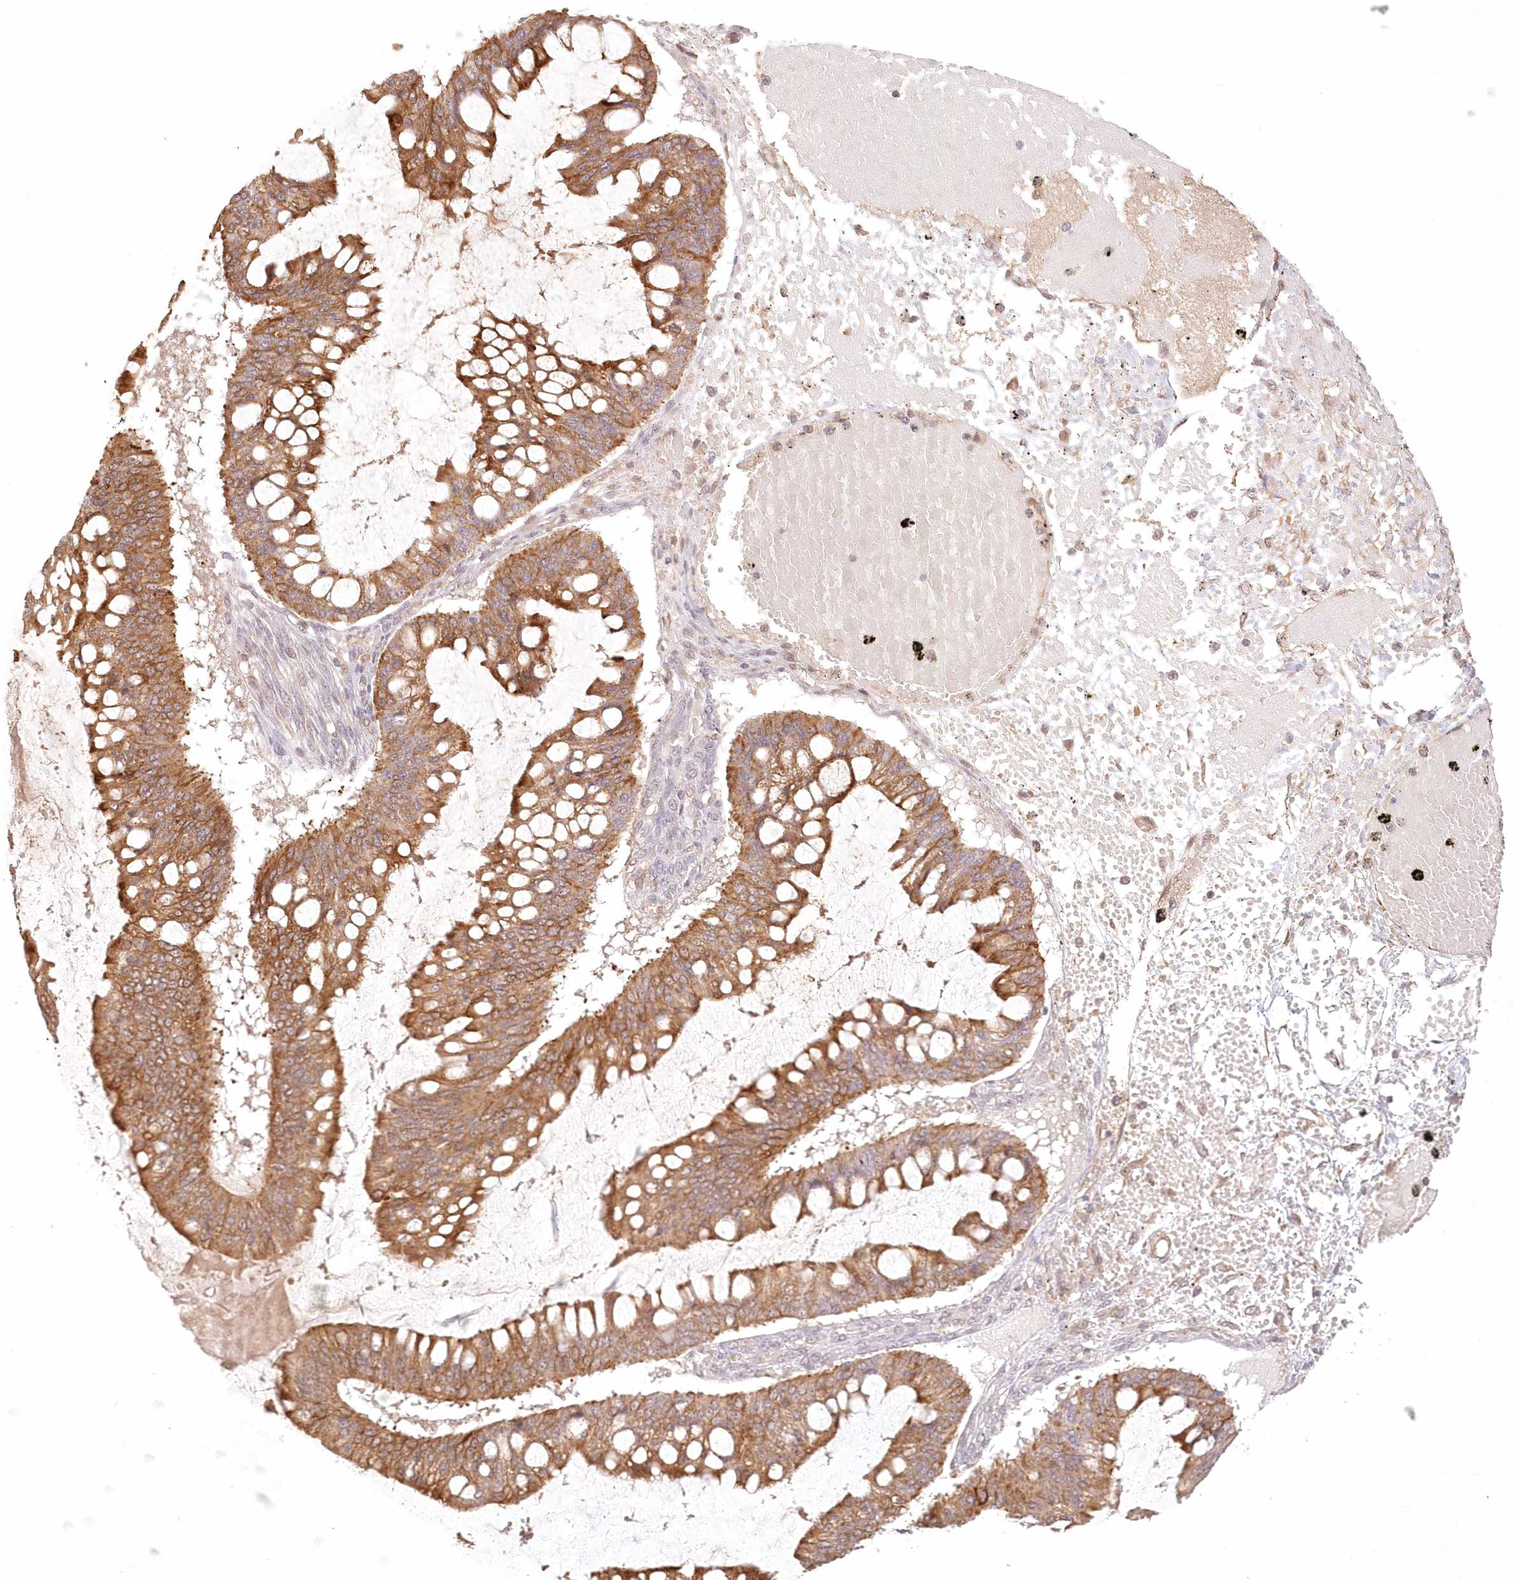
{"staining": {"intensity": "moderate", "quantity": ">75%", "location": "cytoplasmic/membranous"}, "tissue": "ovarian cancer", "cell_type": "Tumor cells", "image_type": "cancer", "snomed": [{"axis": "morphology", "description": "Cystadenocarcinoma, mucinous, NOS"}, {"axis": "topography", "description": "Ovary"}], "caption": "The photomicrograph exhibits a brown stain indicating the presence of a protein in the cytoplasmic/membranous of tumor cells in ovarian cancer (mucinous cystadenocarcinoma).", "gene": "KIAA0232", "patient": {"sex": "female", "age": 73}}